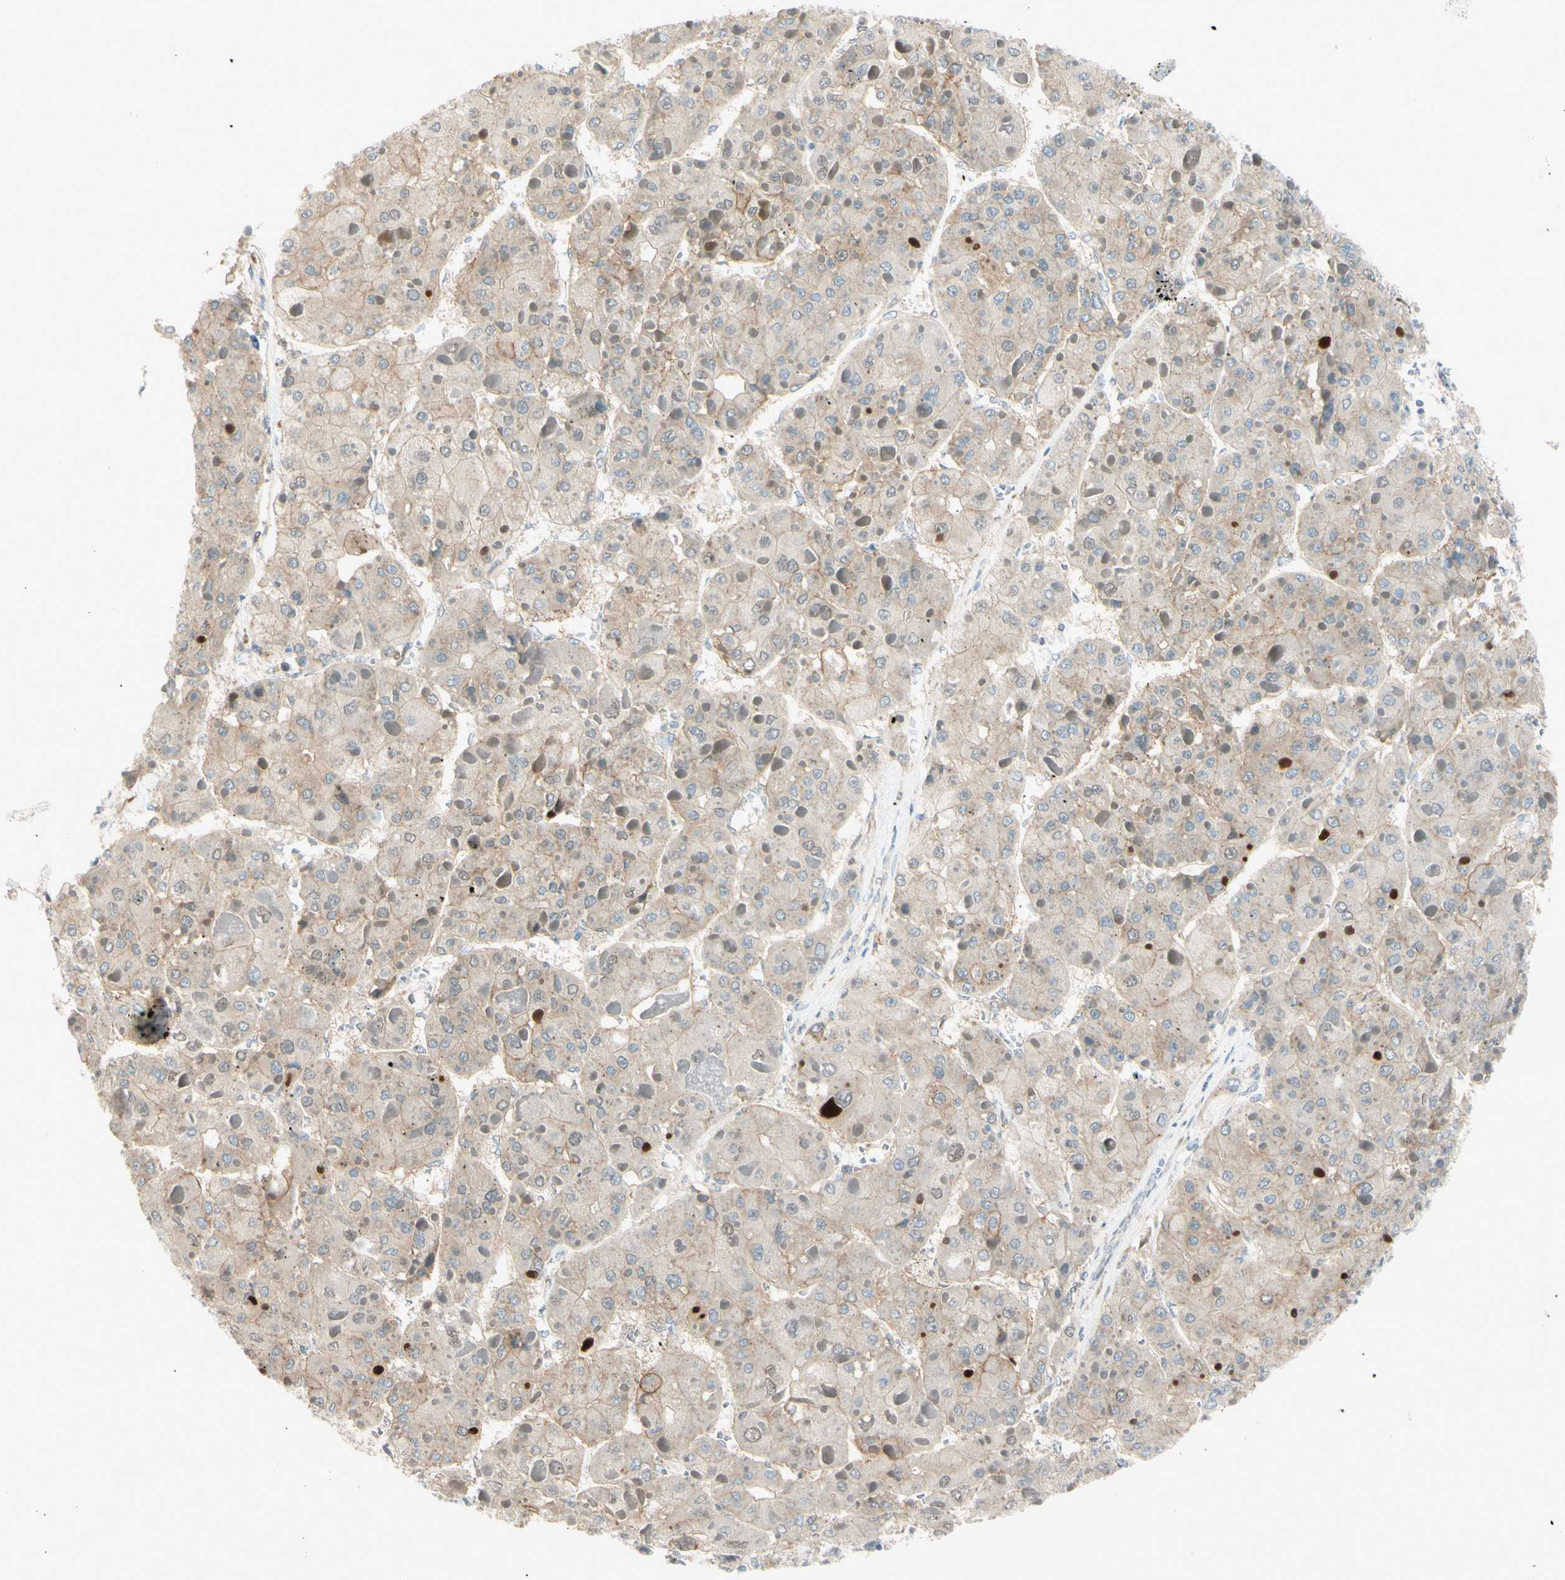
{"staining": {"intensity": "weak", "quantity": "<25%", "location": "cytoplasmic/membranous"}, "tissue": "liver cancer", "cell_type": "Tumor cells", "image_type": "cancer", "snomed": [{"axis": "morphology", "description": "Carcinoma, Hepatocellular, NOS"}, {"axis": "topography", "description": "Liver"}], "caption": "There is no significant staining in tumor cells of hepatocellular carcinoma (liver).", "gene": "PTTG1", "patient": {"sex": "female", "age": 73}}